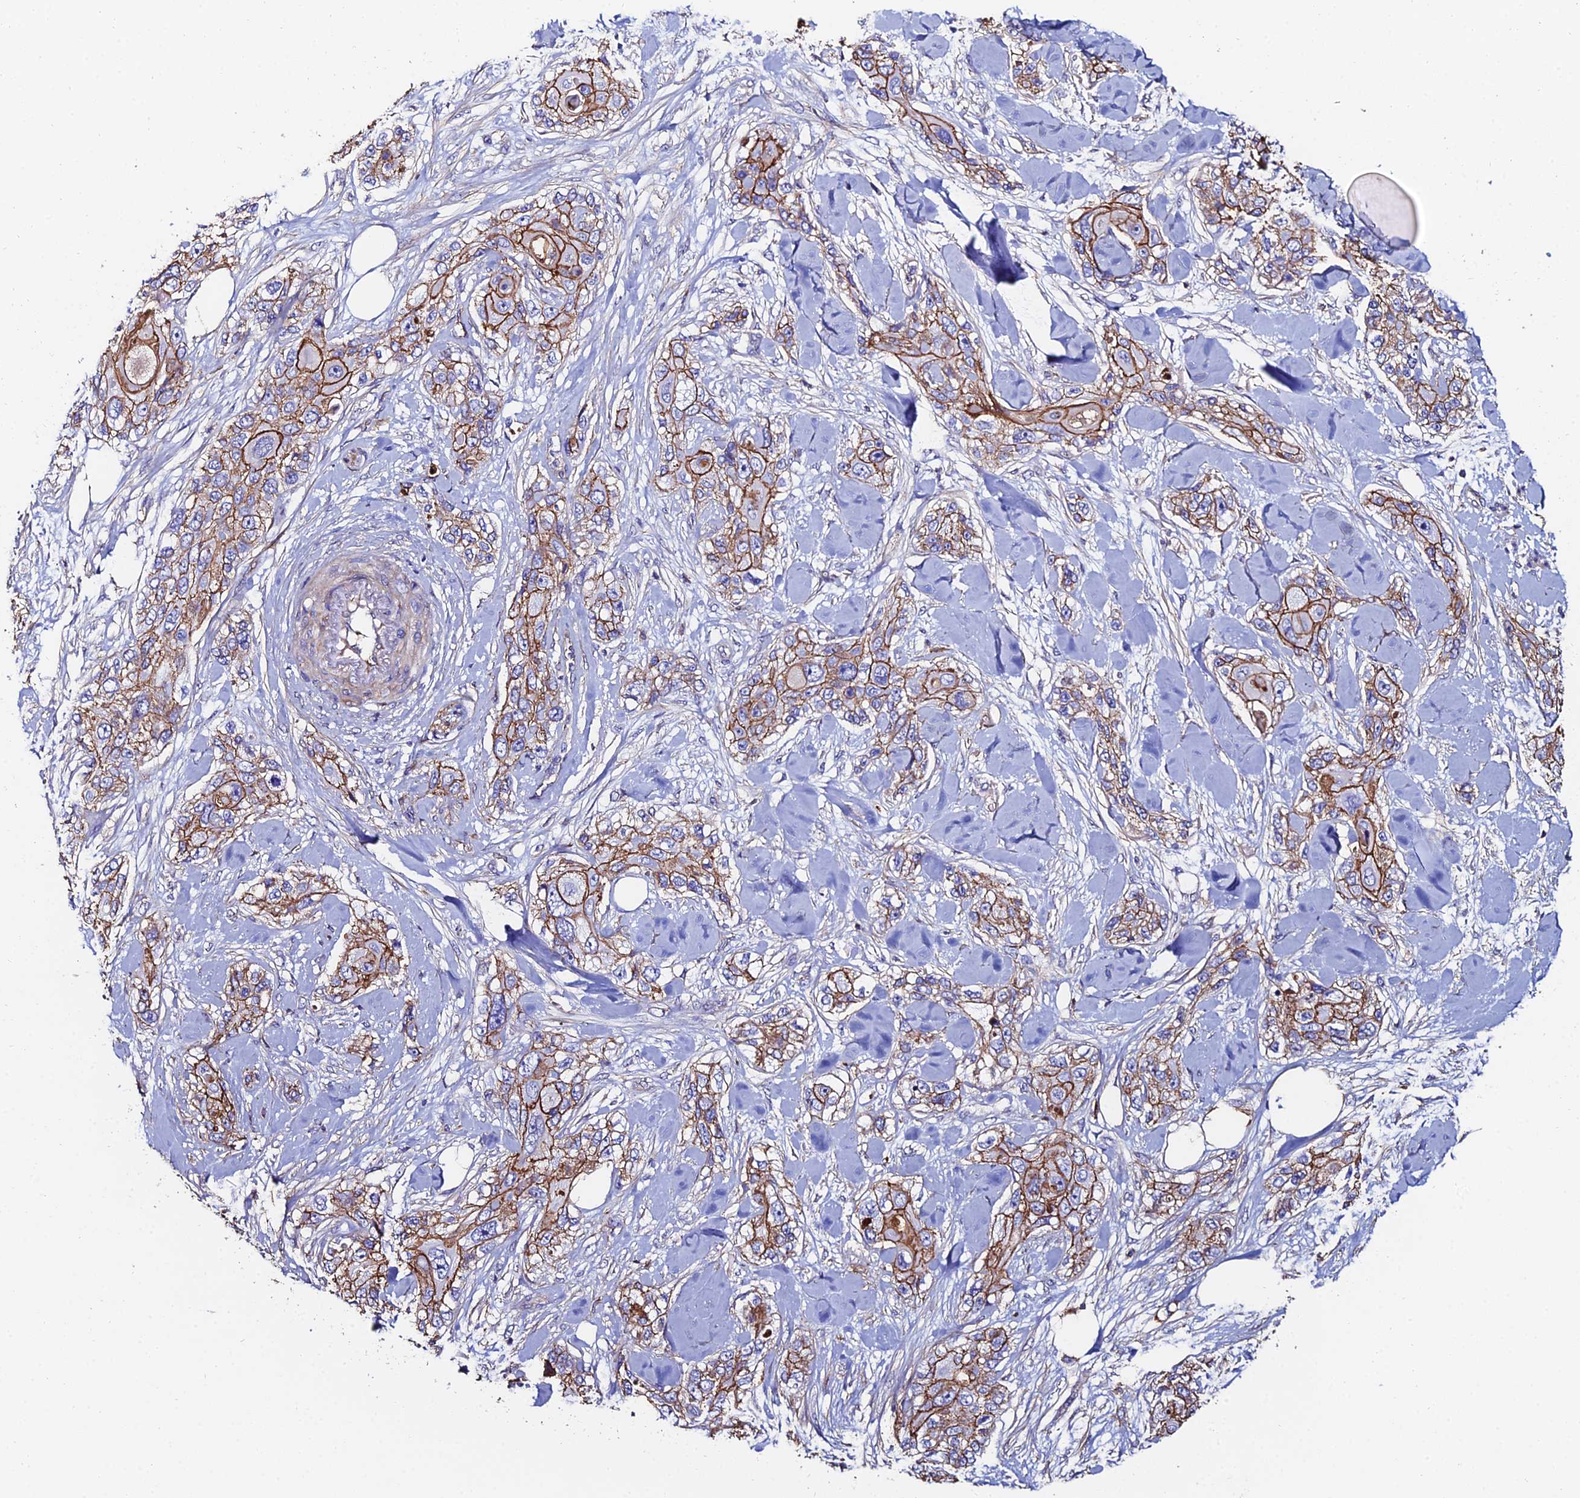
{"staining": {"intensity": "moderate", "quantity": ">75%", "location": "cytoplasmic/membranous"}, "tissue": "skin cancer", "cell_type": "Tumor cells", "image_type": "cancer", "snomed": [{"axis": "morphology", "description": "Normal tissue, NOS"}, {"axis": "morphology", "description": "Squamous cell carcinoma, NOS"}, {"axis": "topography", "description": "Skin"}], "caption": "IHC histopathology image of neoplastic tissue: human skin cancer stained using immunohistochemistry demonstrates medium levels of moderate protein expression localized specifically in the cytoplasmic/membranous of tumor cells, appearing as a cytoplasmic/membranous brown color.", "gene": "C6", "patient": {"sex": "male", "age": 72}}